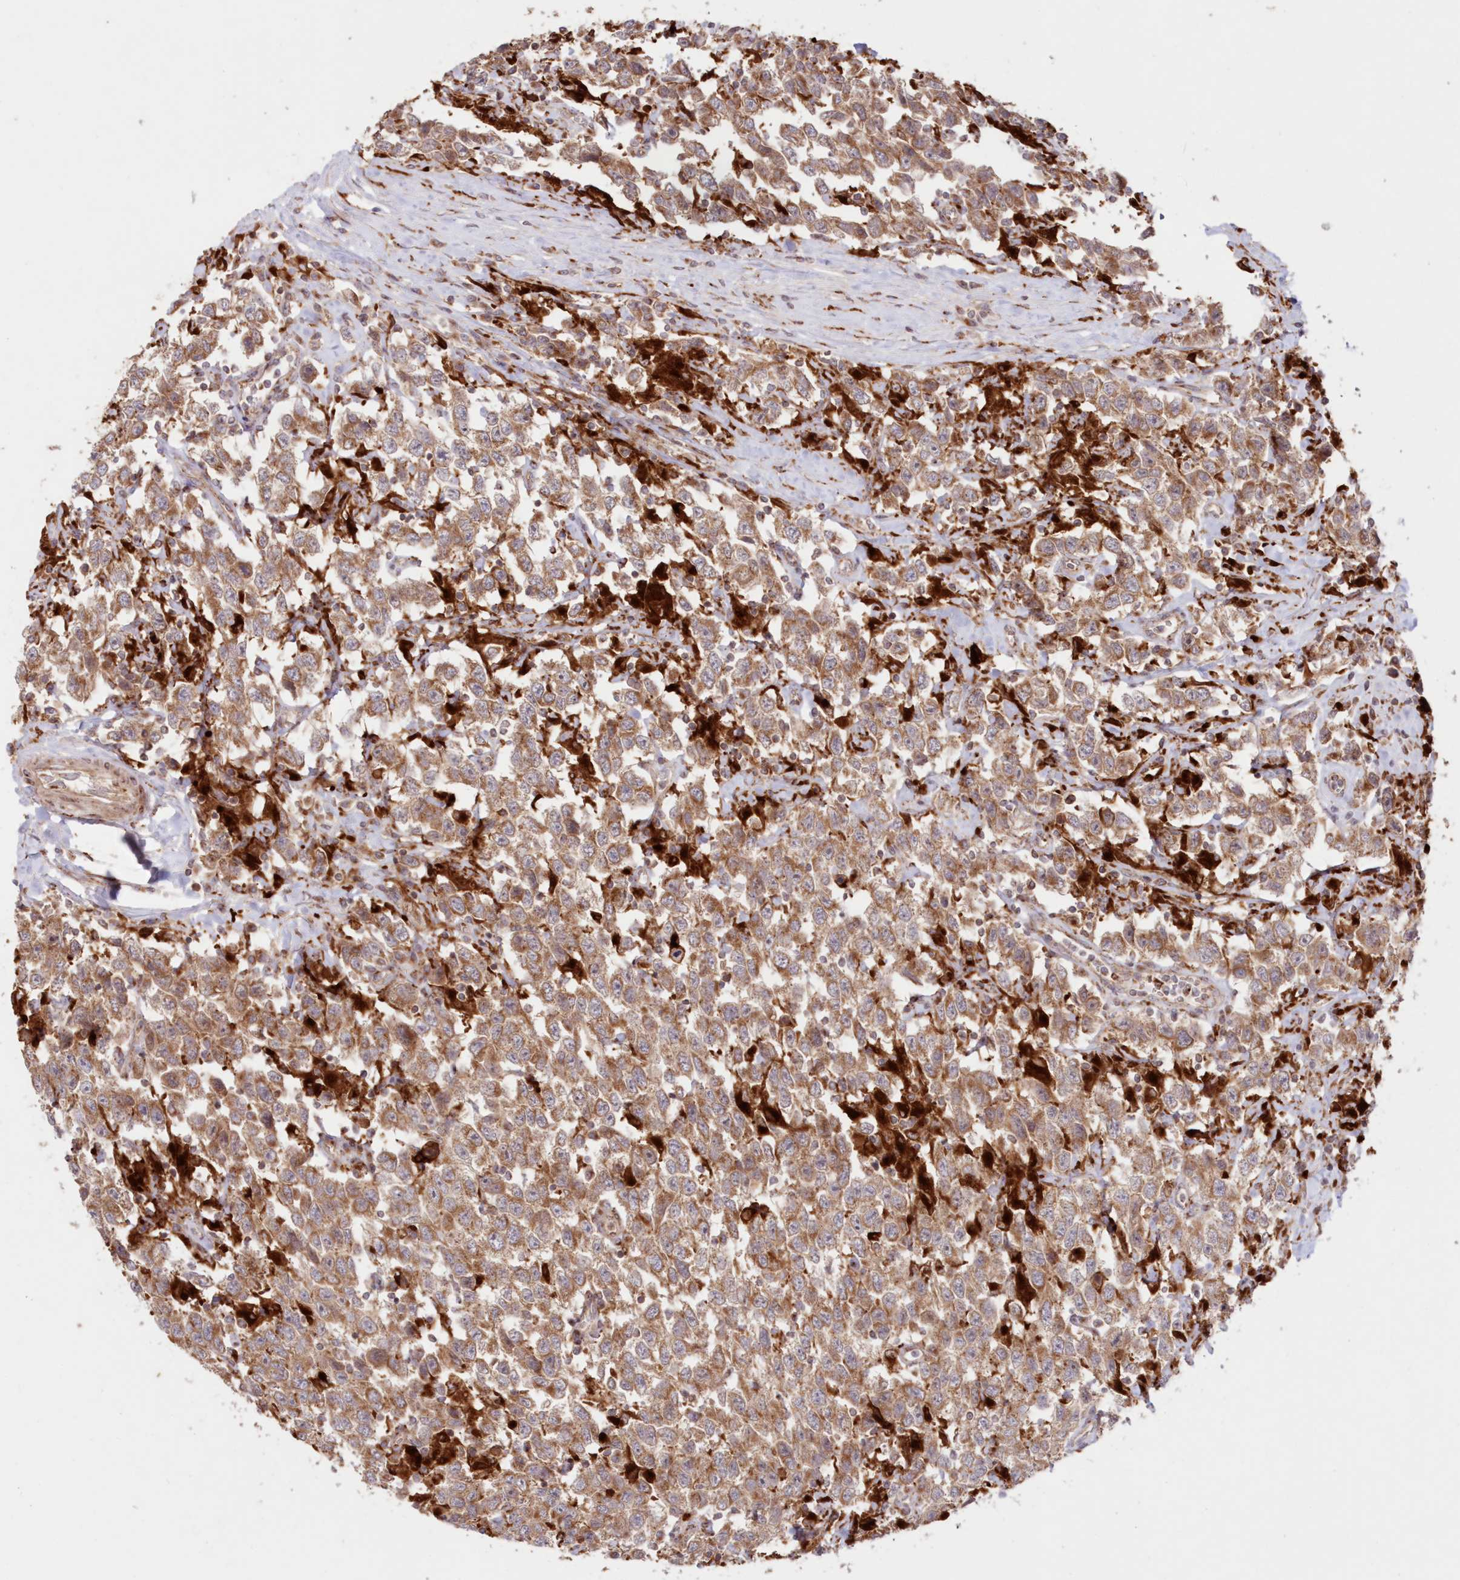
{"staining": {"intensity": "moderate", "quantity": ">75%", "location": "cytoplasmic/membranous"}, "tissue": "testis cancer", "cell_type": "Tumor cells", "image_type": "cancer", "snomed": [{"axis": "morphology", "description": "Seminoma, NOS"}, {"axis": "topography", "description": "Testis"}], "caption": "High-power microscopy captured an immunohistochemistry photomicrograph of testis cancer, revealing moderate cytoplasmic/membranous positivity in approximately >75% of tumor cells.", "gene": "ABCC3", "patient": {"sex": "male", "age": 41}}